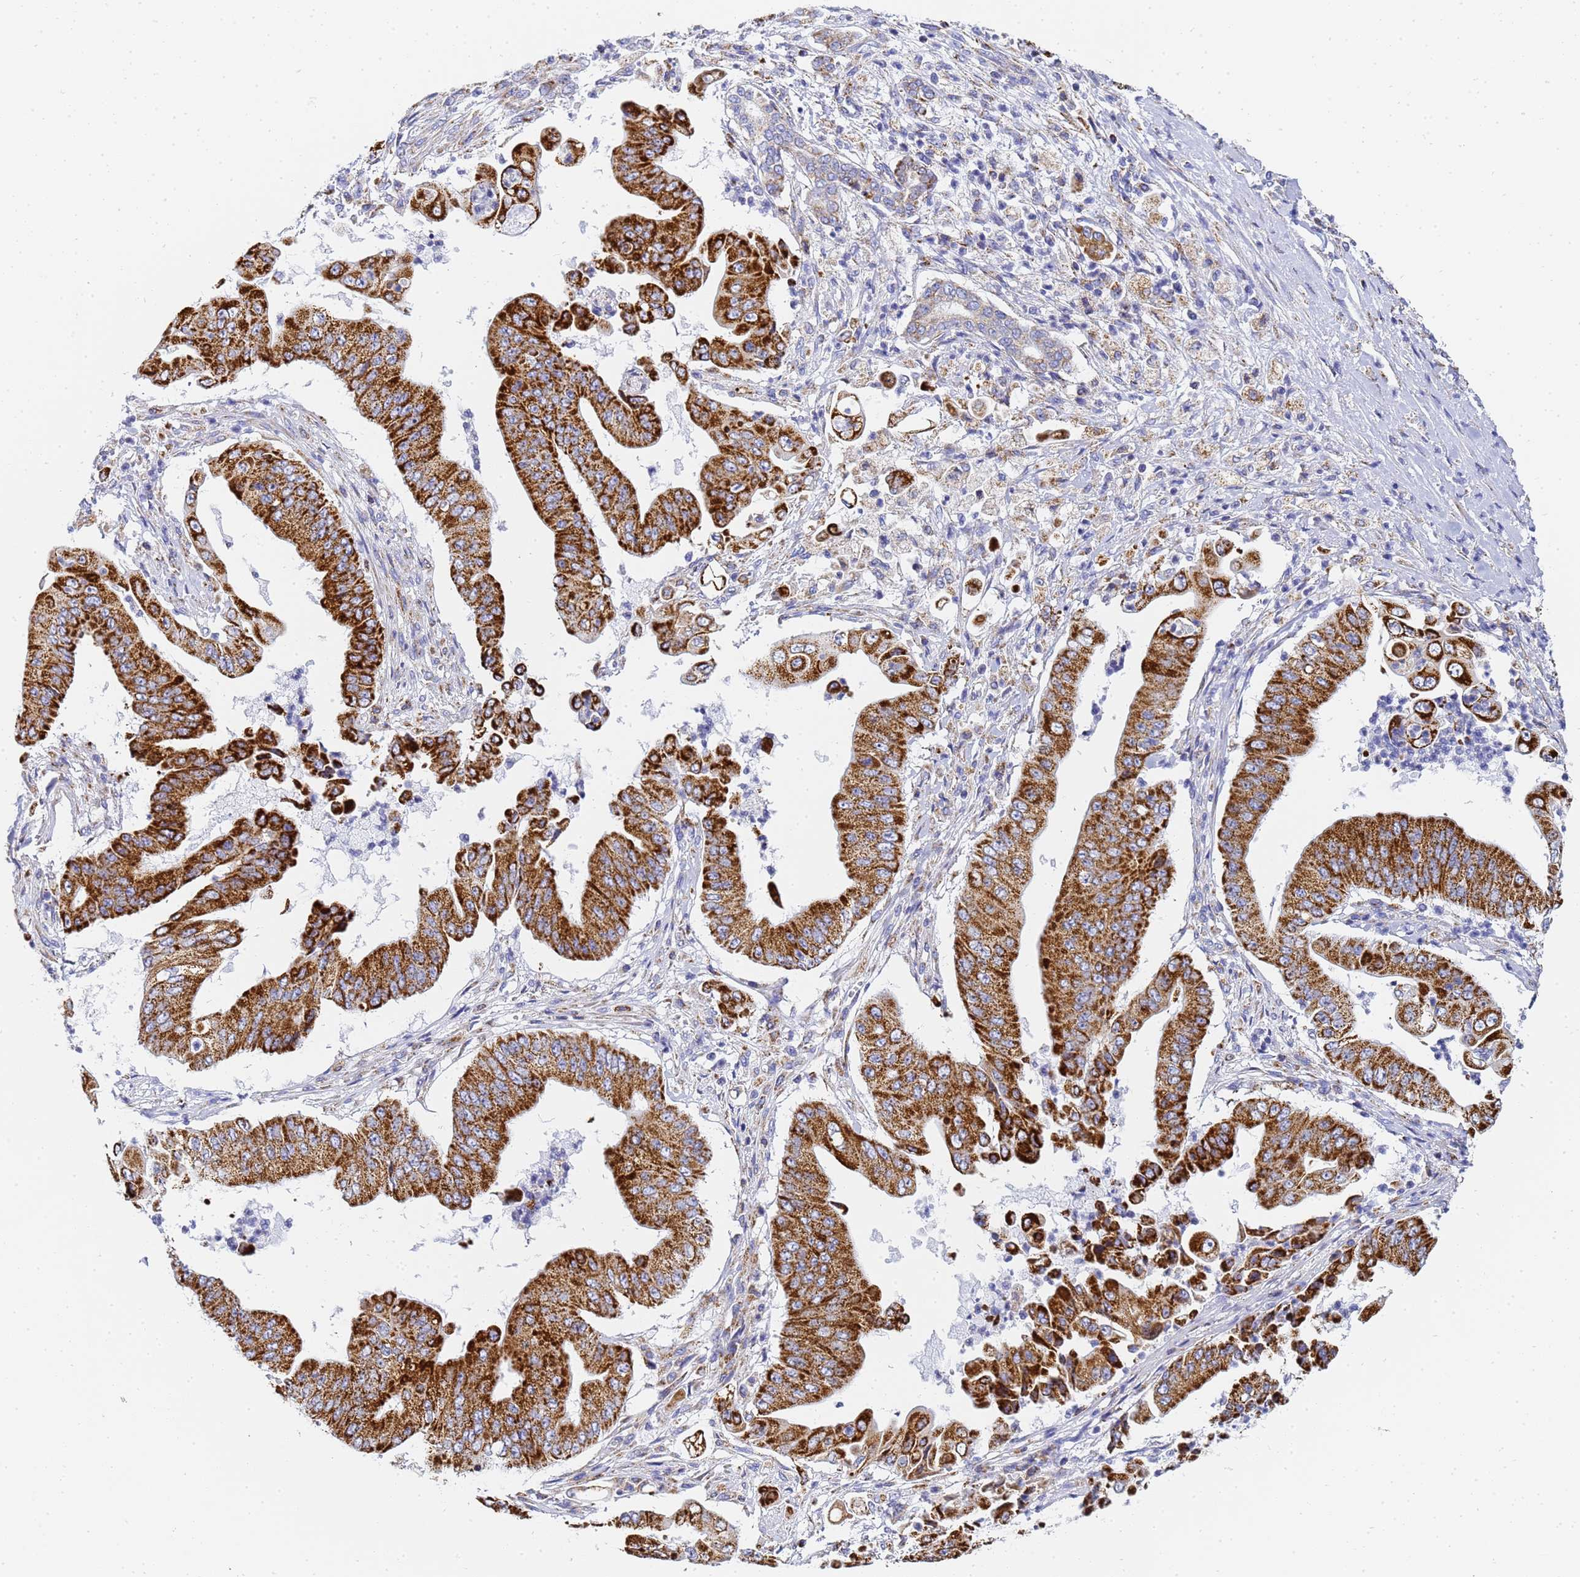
{"staining": {"intensity": "strong", "quantity": ">75%", "location": "cytoplasmic/membranous"}, "tissue": "pancreatic cancer", "cell_type": "Tumor cells", "image_type": "cancer", "snomed": [{"axis": "morphology", "description": "Adenocarcinoma, NOS"}, {"axis": "topography", "description": "Pancreas"}], "caption": "Adenocarcinoma (pancreatic) stained for a protein exhibits strong cytoplasmic/membranous positivity in tumor cells.", "gene": "CNIH4", "patient": {"sex": "female", "age": 77}}